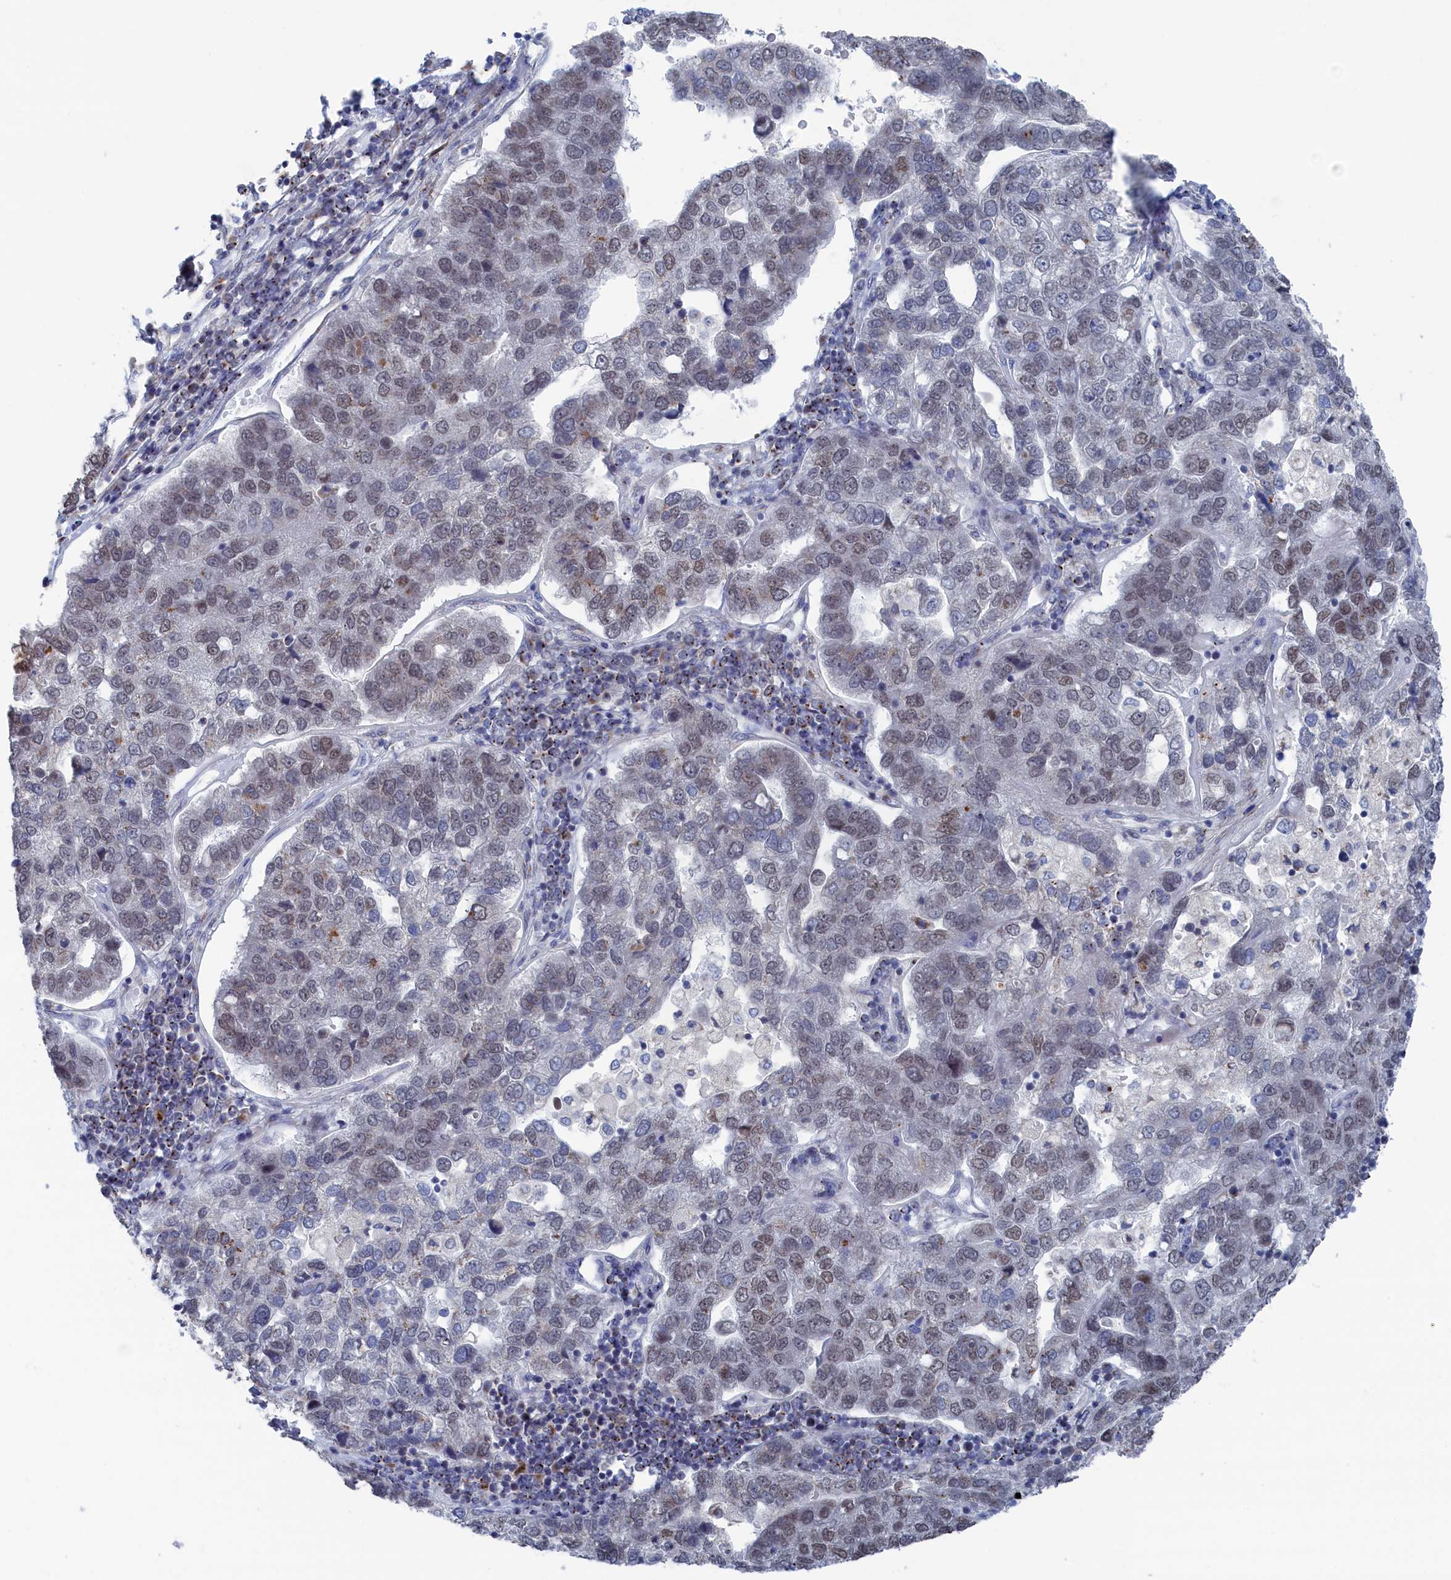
{"staining": {"intensity": "weak", "quantity": "25%-75%", "location": "nuclear"}, "tissue": "pancreatic cancer", "cell_type": "Tumor cells", "image_type": "cancer", "snomed": [{"axis": "morphology", "description": "Adenocarcinoma, NOS"}, {"axis": "topography", "description": "Pancreas"}], "caption": "A brown stain shows weak nuclear positivity of a protein in human adenocarcinoma (pancreatic) tumor cells.", "gene": "IRX1", "patient": {"sex": "female", "age": 61}}